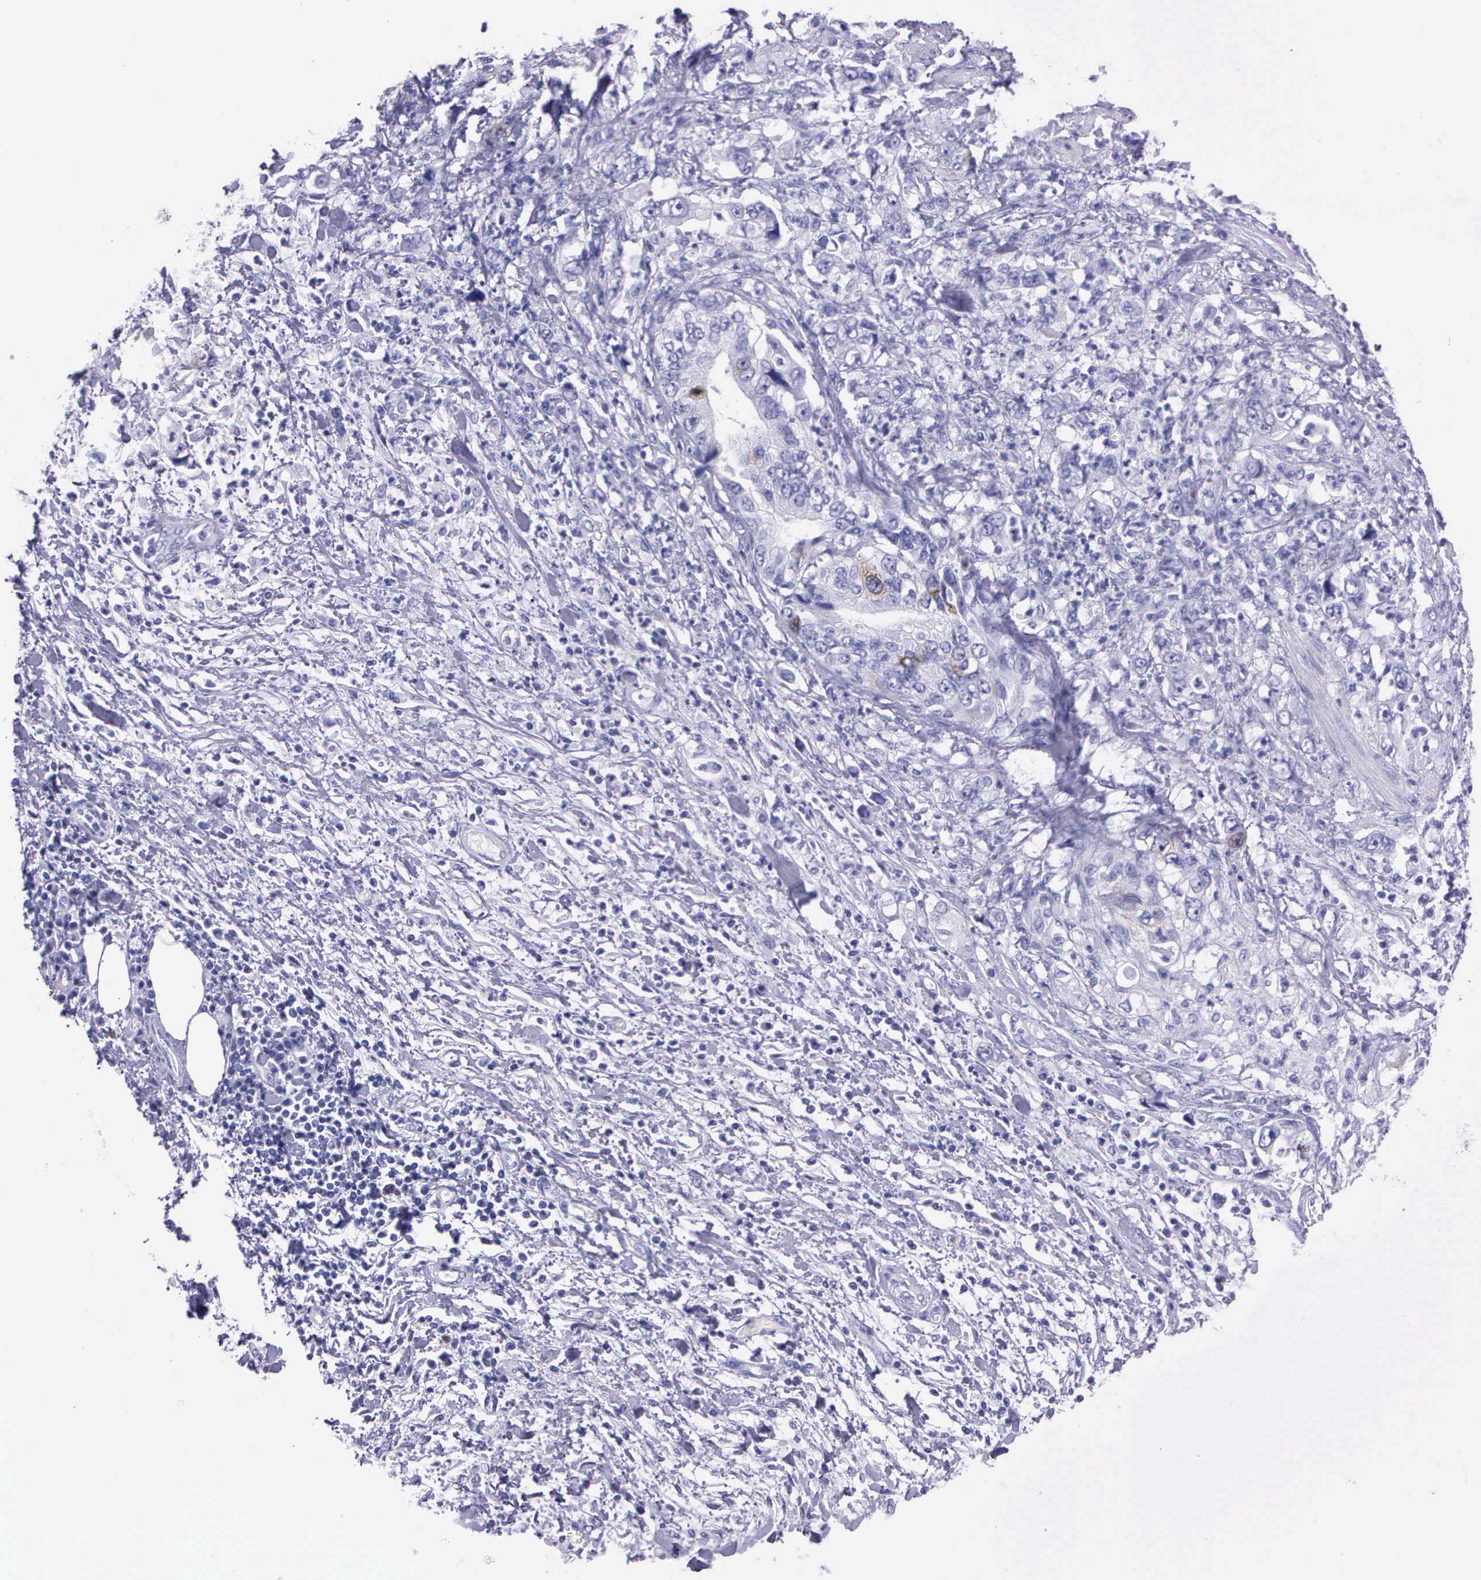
{"staining": {"intensity": "weak", "quantity": "<25%", "location": "cytoplasmic/membranous,nuclear"}, "tissue": "stomach cancer", "cell_type": "Tumor cells", "image_type": "cancer", "snomed": [{"axis": "morphology", "description": "Adenocarcinoma, NOS"}, {"axis": "topography", "description": "Pancreas"}, {"axis": "topography", "description": "Stomach, upper"}], "caption": "Photomicrograph shows no significant protein staining in tumor cells of stomach cancer.", "gene": "CCNB1", "patient": {"sex": "male", "age": 77}}